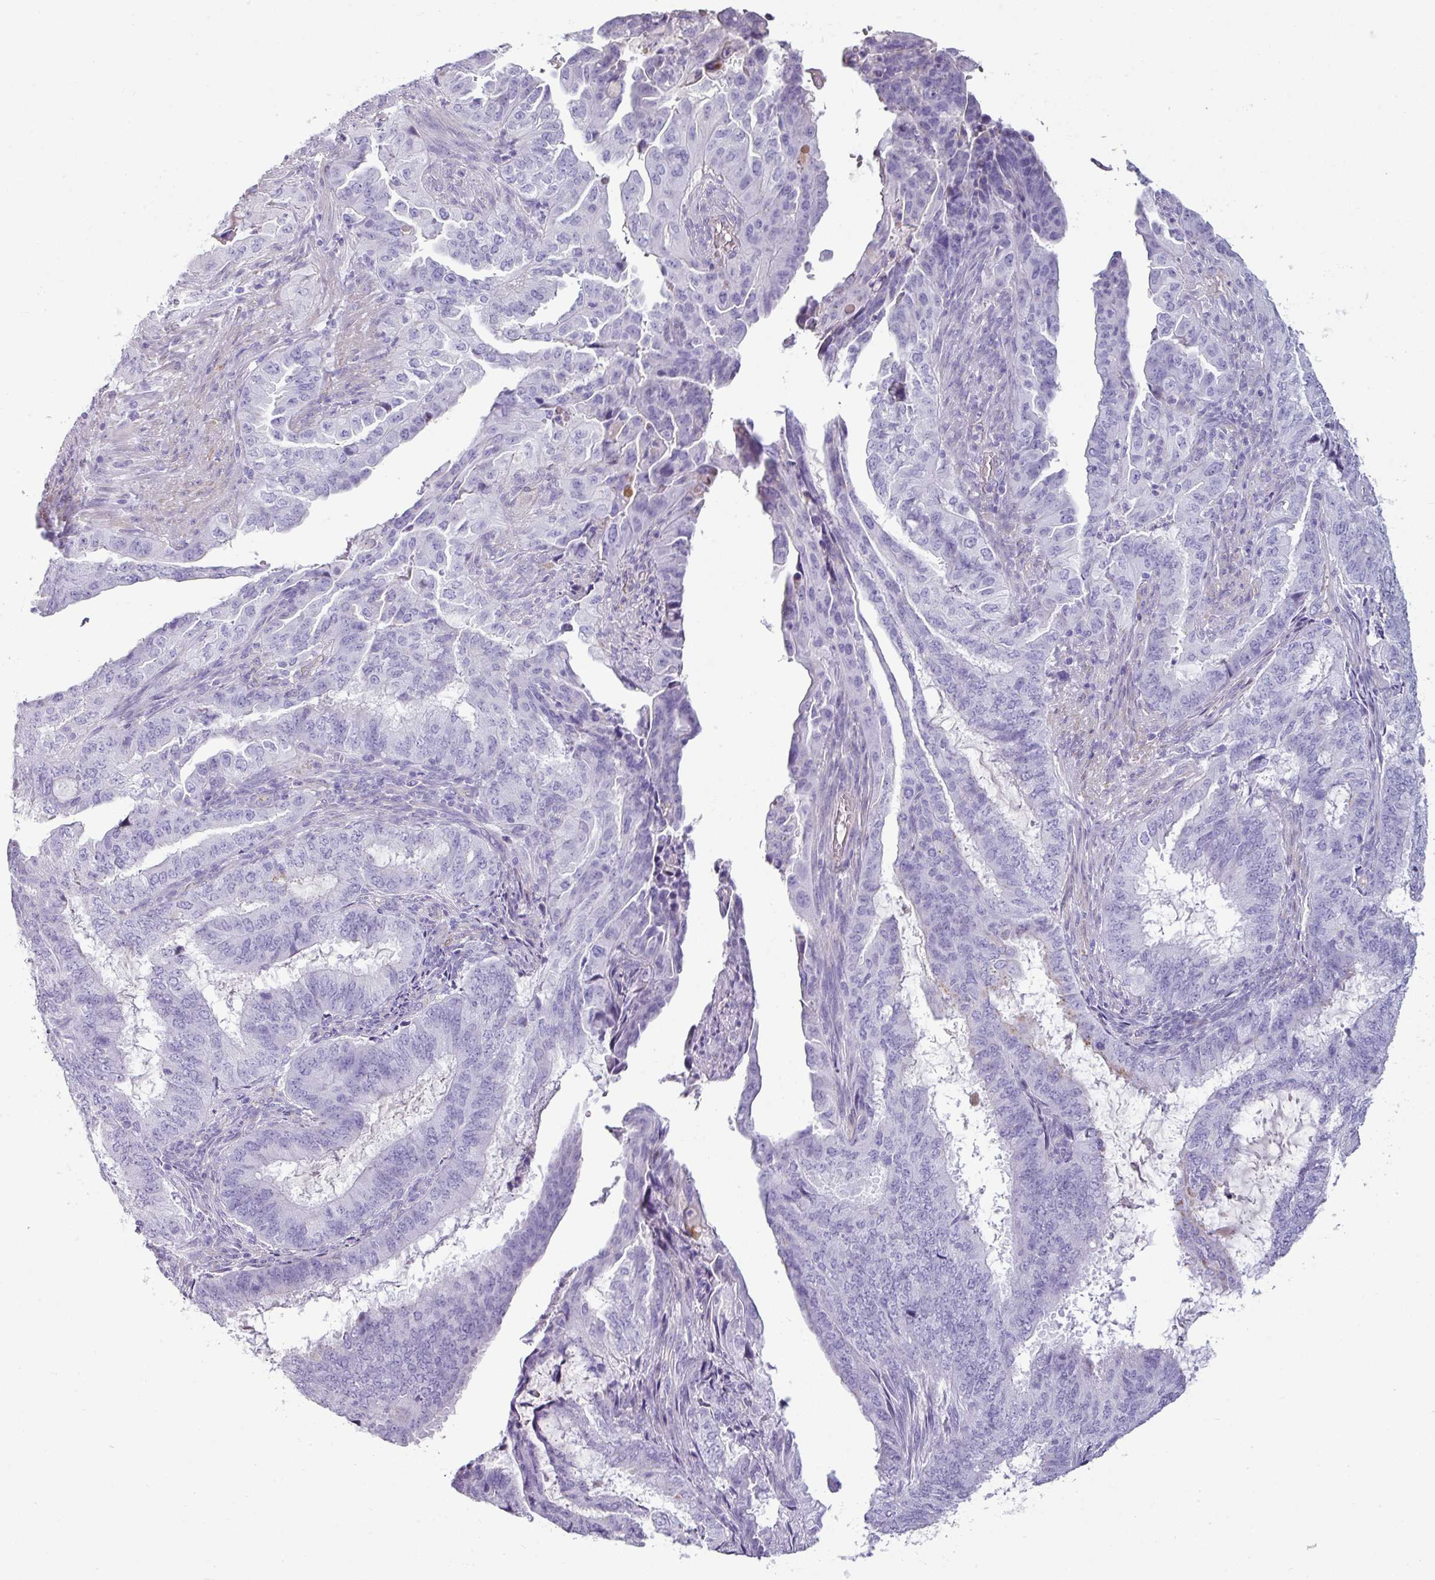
{"staining": {"intensity": "negative", "quantity": "none", "location": "none"}, "tissue": "endometrial cancer", "cell_type": "Tumor cells", "image_type": "cancer", "snomed": [{"axis": "morphology", "description": "Adenocarcinoma, NOS"}, {"axis": "topography", "description": "Endometrium"}], "caption": "Endometrial cancer was stained to show a protein in brown. There is no significant positivity in tumor cells.", "gene": "VCX2", "patient": {"sex": "female", "age": 51}}